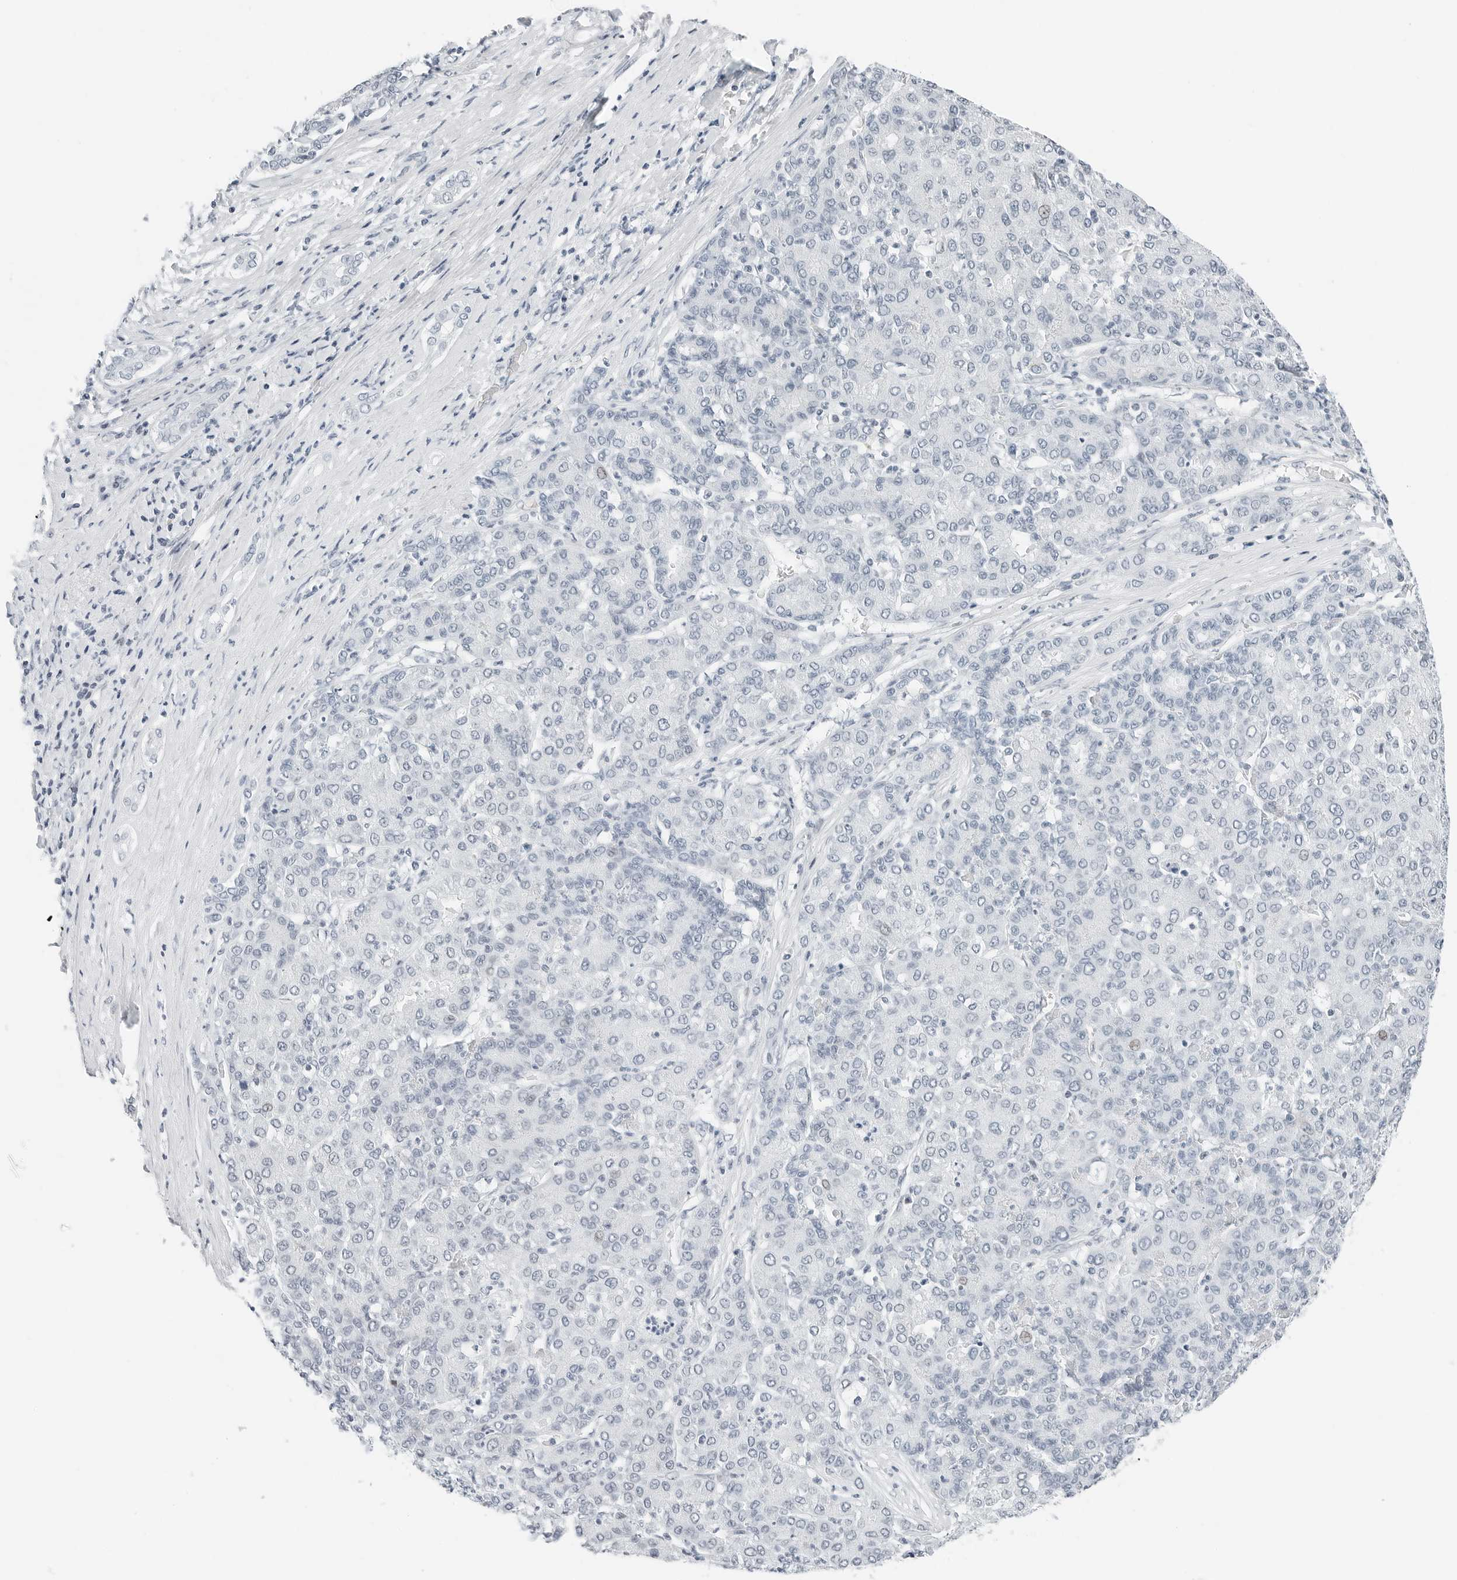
{"staining": {"intensity": "negative", "quantity": "none", "location": "none"}, "tissue": "liver cancer", "cell_type": "Tumor cells", "image_type": "cancer", "snomed": [{"axis": "morphology", "description": "Carcinoma, Hepatocellular, NOS"}, {"axis": "topography", "description": "Liver"}], "caption": "Micrograph shows no protein positivity in tumor cells of hepatocellular carcinoma (liver) tissue.", "gene": "NTMT2", "patient": {"sex": "male", "age": 65}}